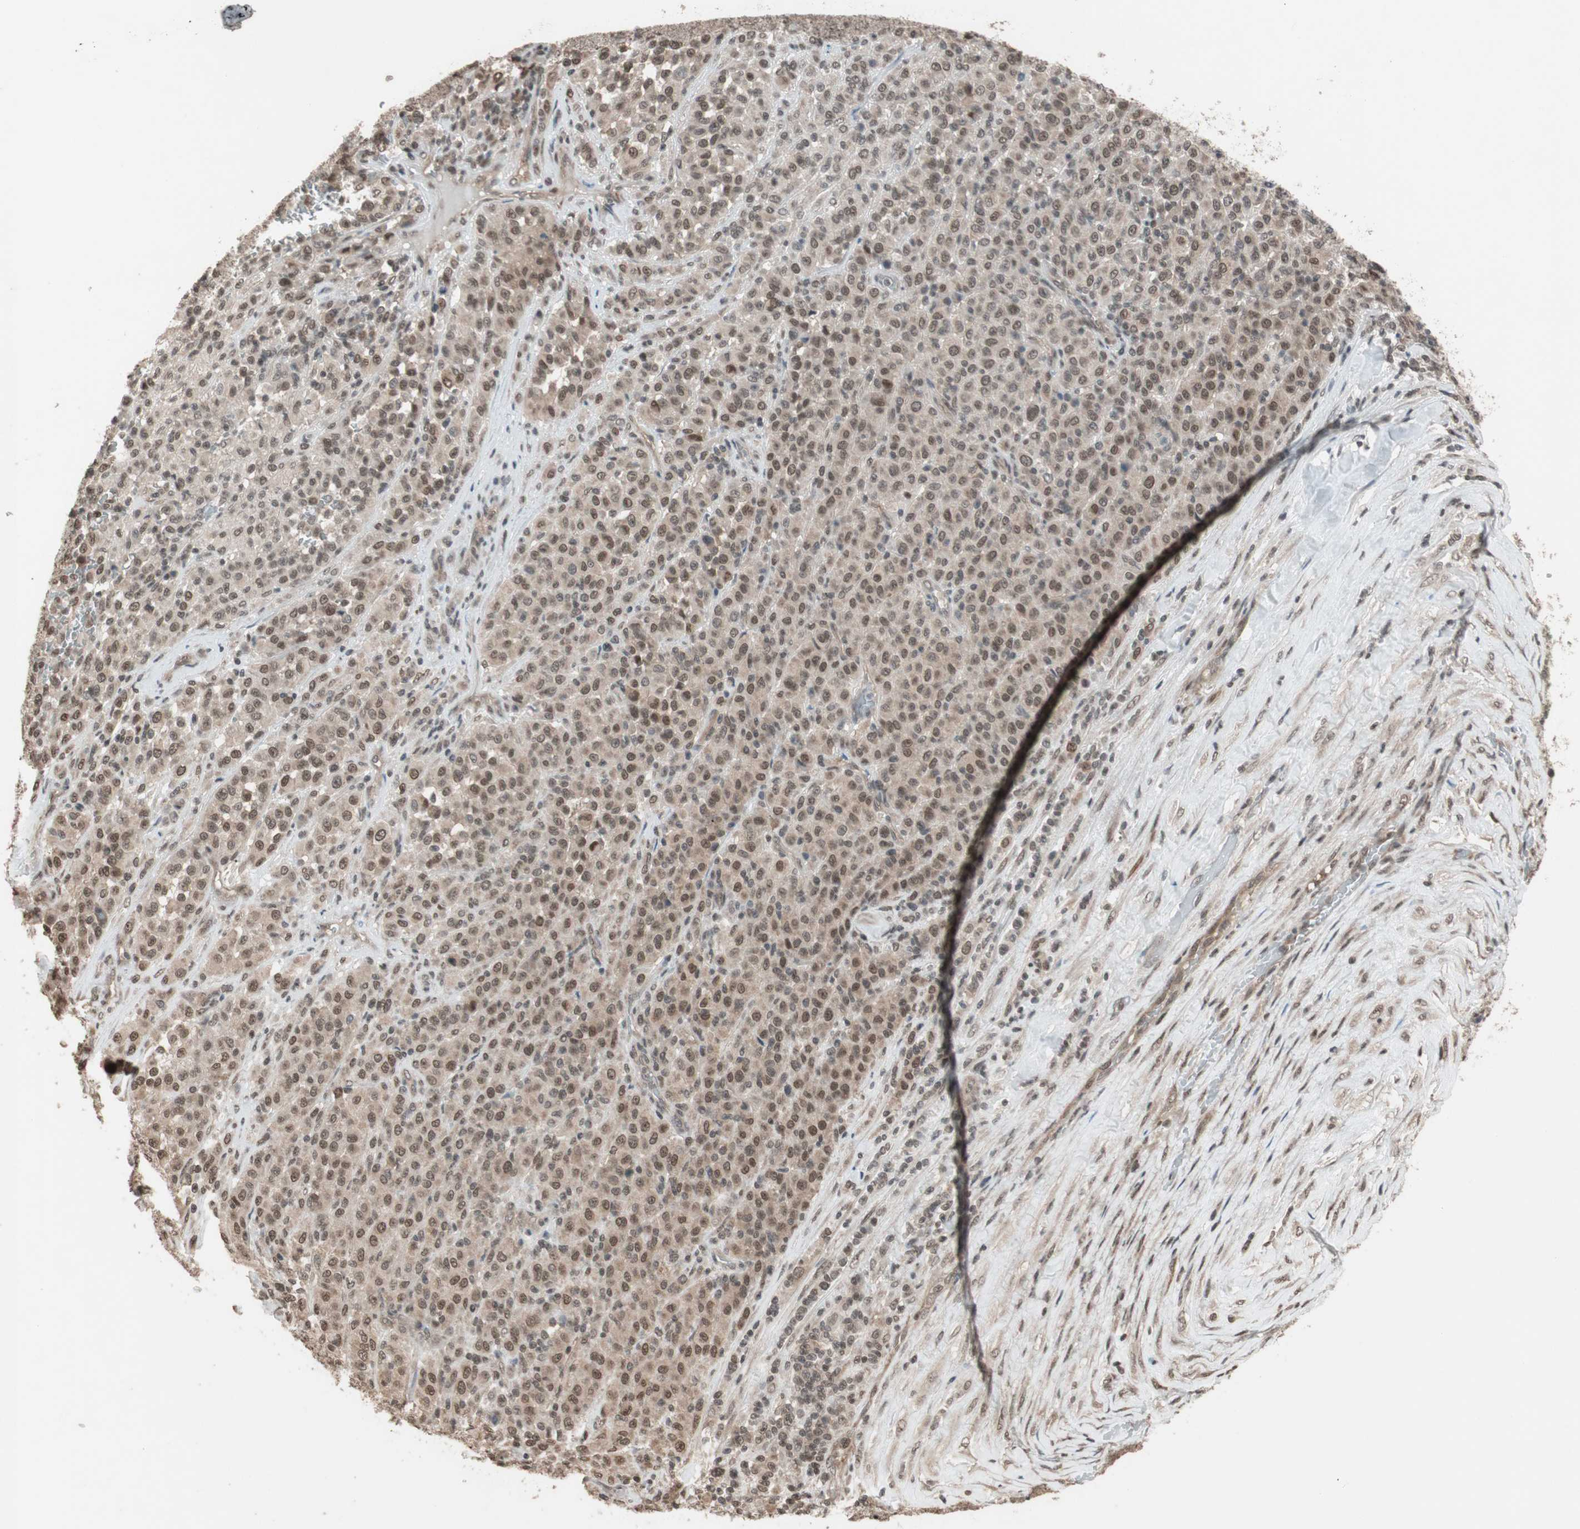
{"staining": {"intensity": "weak", "quantity": "25%-75%", "location": "cytoplasmic/membranous,nuclear"}, "tissue": "melanoma", "cell_type": "Tumor cells", "image_type": "cancer", "snomed": [{"axis": "morphology", "description": "Malignant melanoma, Metastatic site"}, {"axis": "topography", "description": "Pancreas"}], "caption": "Melanoma stained with immunohistochemistry (IHC) exhibits weak cytoplasmic/membranous and nuclear expression in about 25%-75% of tumor cells.", "gene": "DRAP1", "patient": {"sex": "female", "age": 30}}